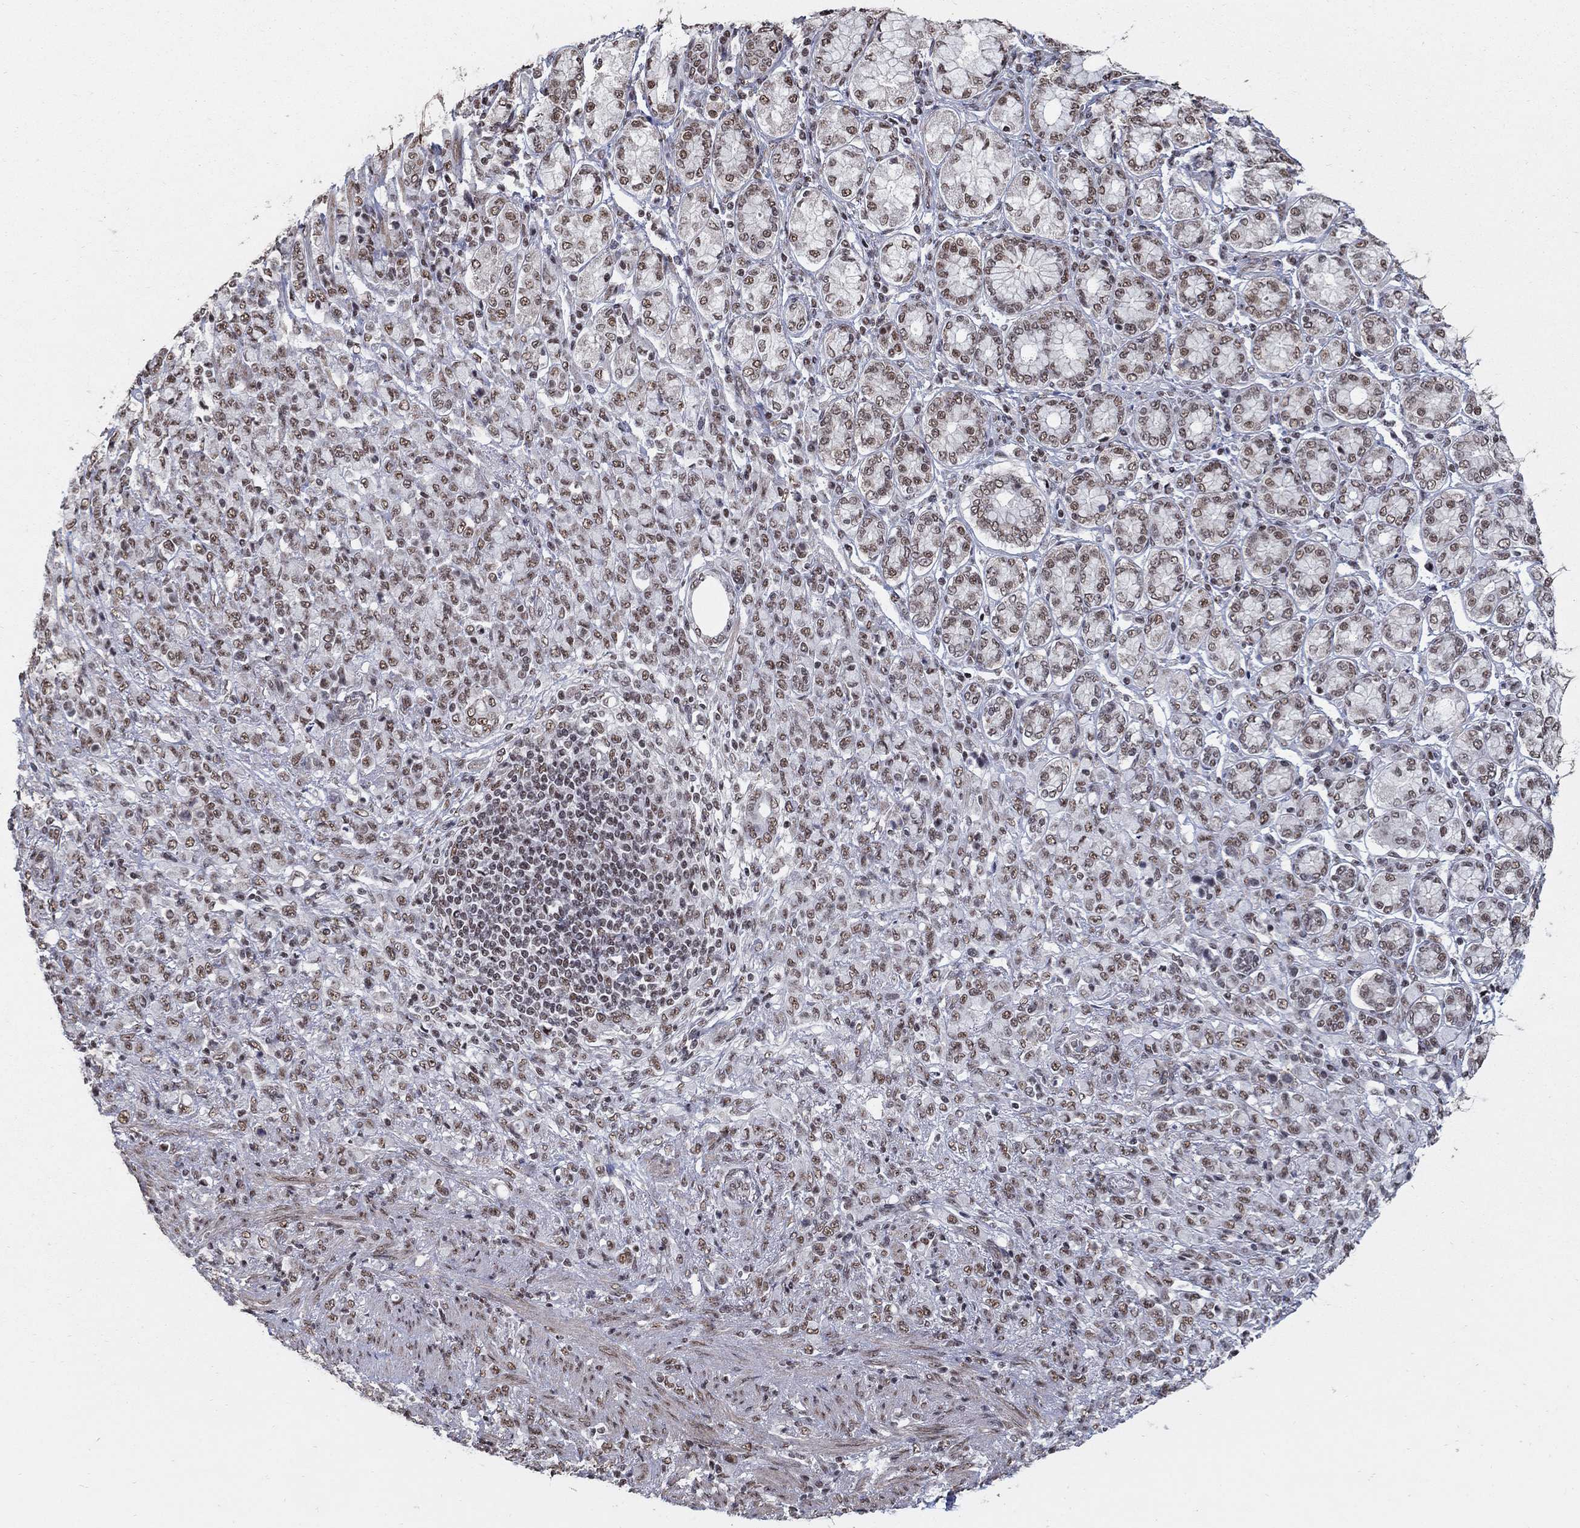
{"staining": {"intensity": "moderate", "quantity": ">75%", "location": "nuclear"}, "tissue": "stomach cancer", "cell_type": "Tumor cells", "image_type": "cancer", "snomed": [{"axis": "morphology", "description": "Normal tissue, NOS"}, {"axis": "morphology", "description": "Adenocarcinoma, NOS"}, {"axis": "topography", "description": "Stomach"}], "caption": "Brown immunohistochemical staining in human stomach cancer (adenocarcinoma) reveals moderate nuclear staining in about >75% of tumor cells.", "gene": "PNISR", "patient": {"sex": "female", "age": 79}}